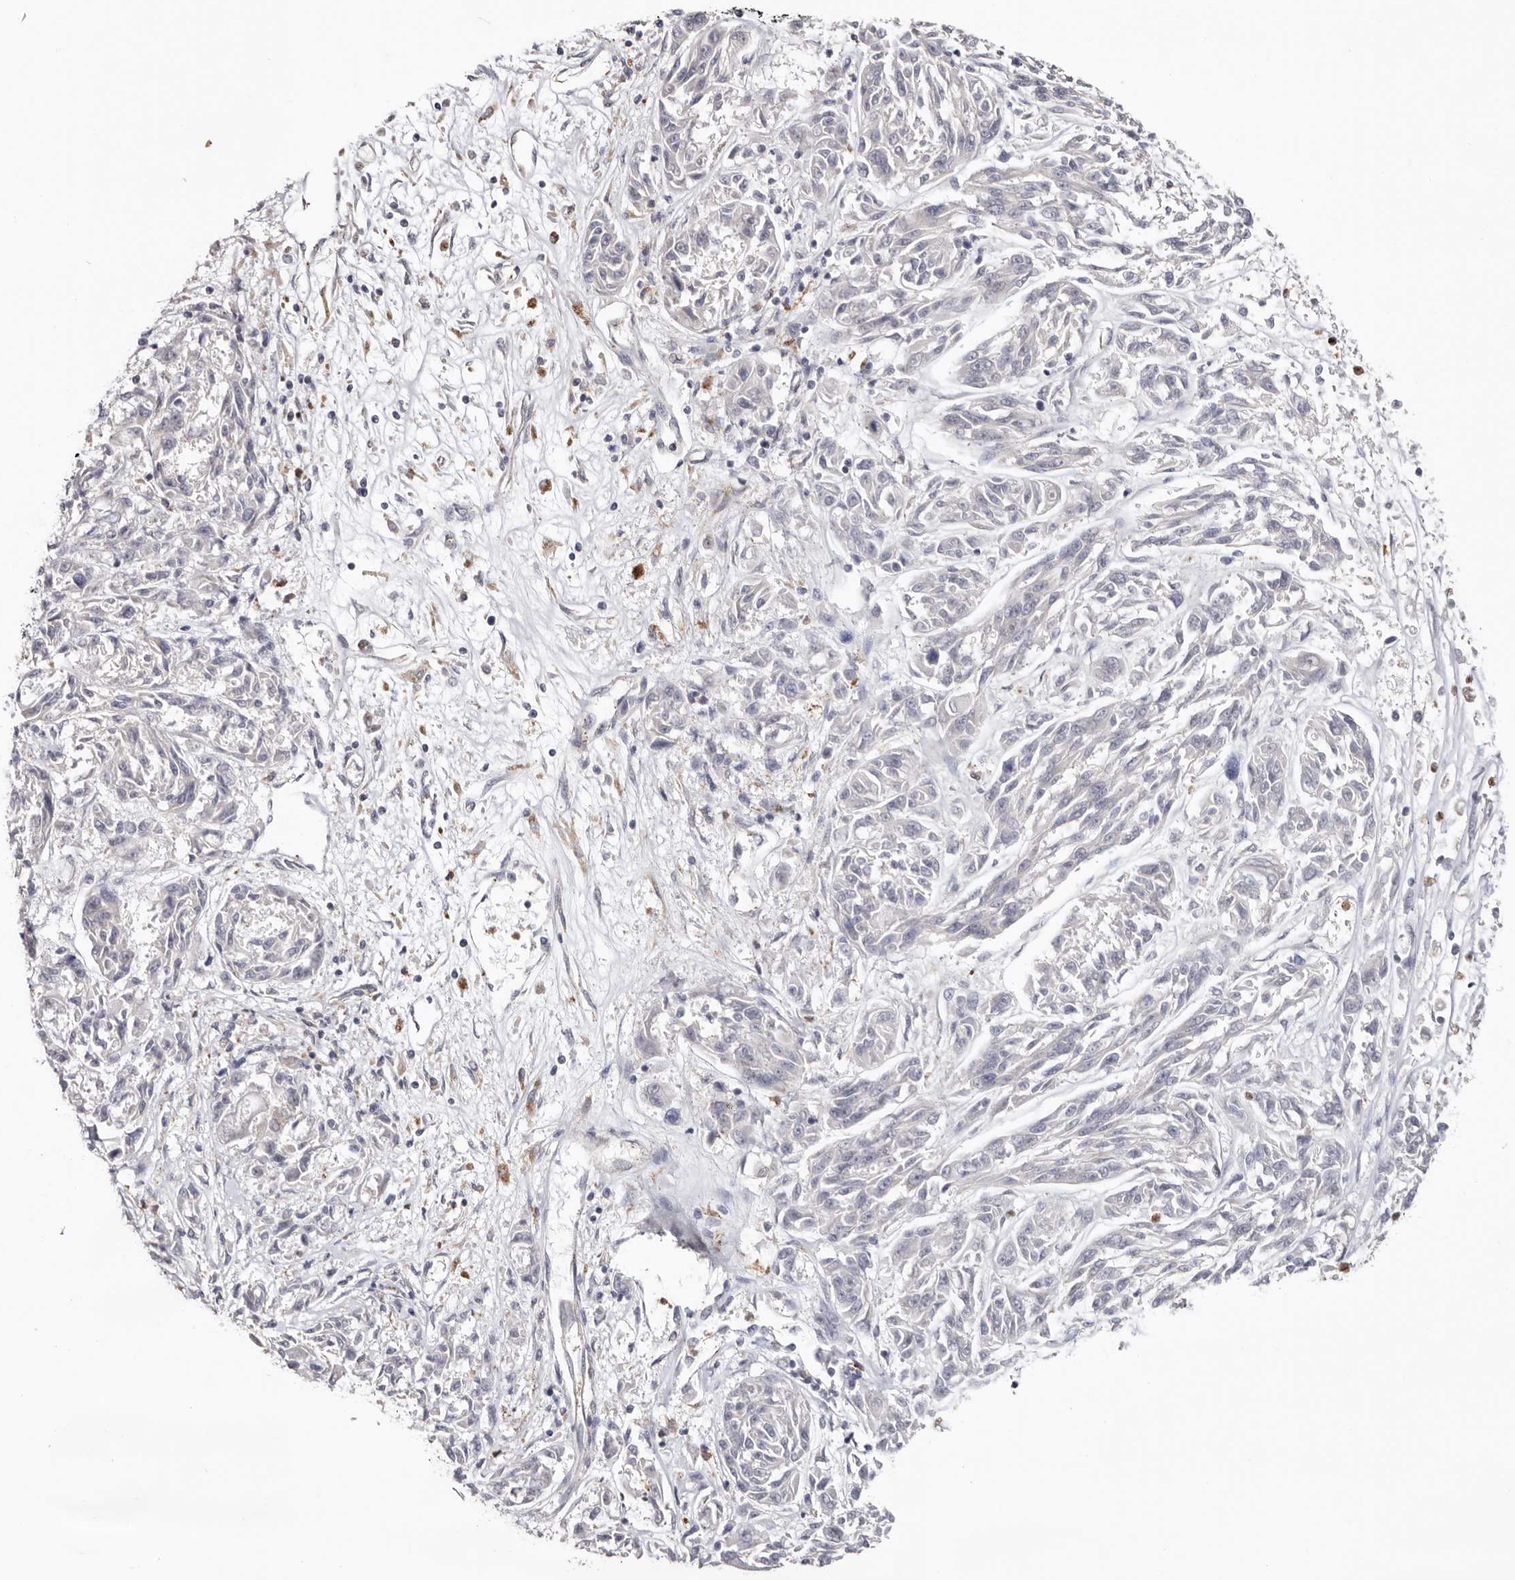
{"staining": {"intensity": "negative", "quantity": "none", "location": "none"}, "tissue": "melanoma", "cell_type": "Tumor cells", "image_type": "cancer", "snomed": [{"axis": "morphology", "description": "Malignant melanoma, NOS"}, {"axis": "topography", "description": "Skin"}], "caption": "A photomicrograph of melanoma stained for a protein demonstrates no brown staining in tumor cells. (Brightfield microscopy of DAB immunohistochemistry (IHC) at high magnification).", "gene": "SMAD7", "patient": {"sex": "male", "age": 53}}